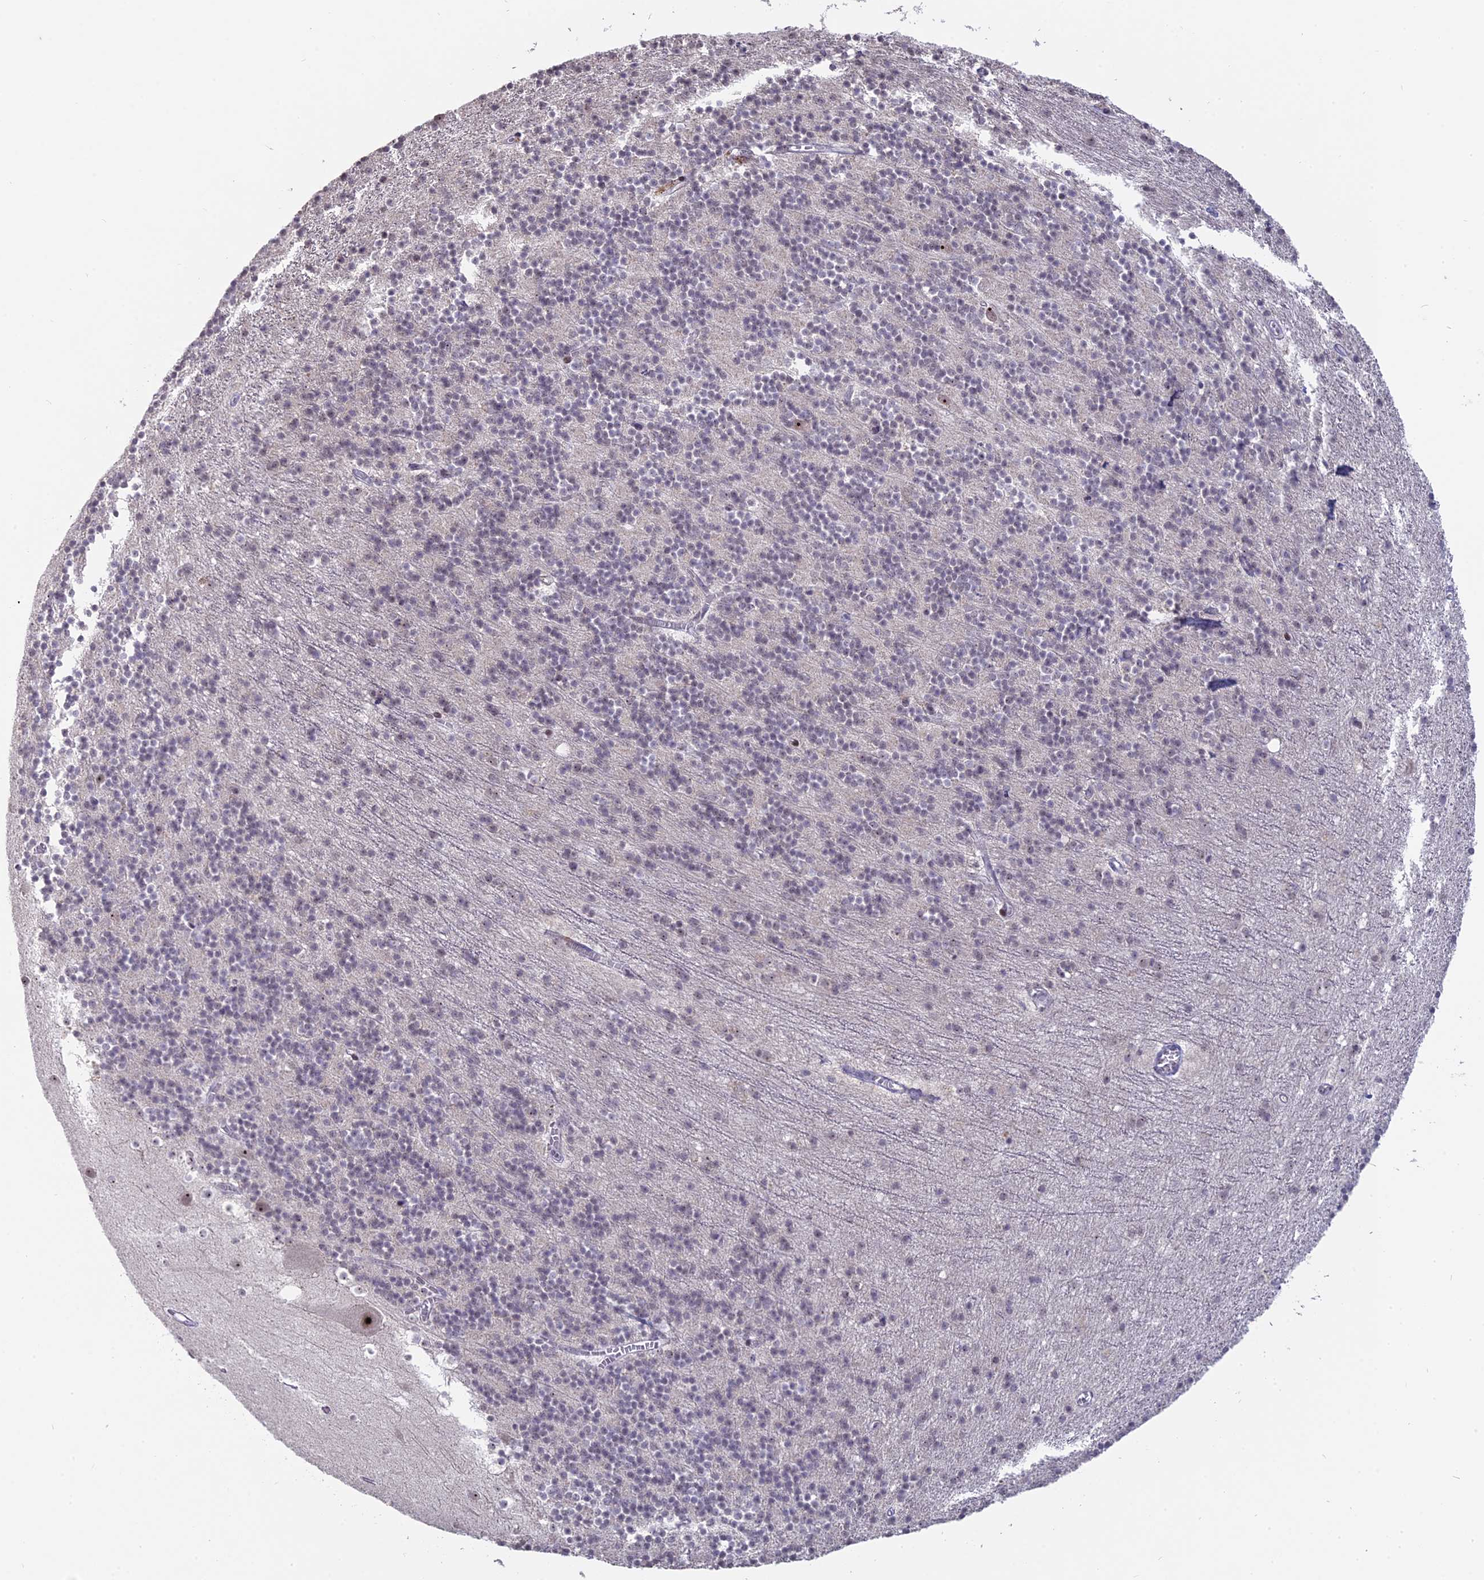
{"staining": {"intensity": "negative", "quantity": "none", "location": "none"}, "tissue": "cerebellum", "cell_type": "Cells in granular layer", "image_type": "normal", "snomed": [{"axis": "morphology", "description": "Normal tissue, NOS"}, {"axis": "topography", "description": "Cerebellum"}], "caption": "An immunohistochemistry histopathology image of normal cerebellum is shown. There is no staining in cells in granular layer of cerebellum. (DAB IHC visualized using brightfield microscopy, high magnification).", "gene": "FAM131A", "patient": {"sex": "male", "age": 54}}